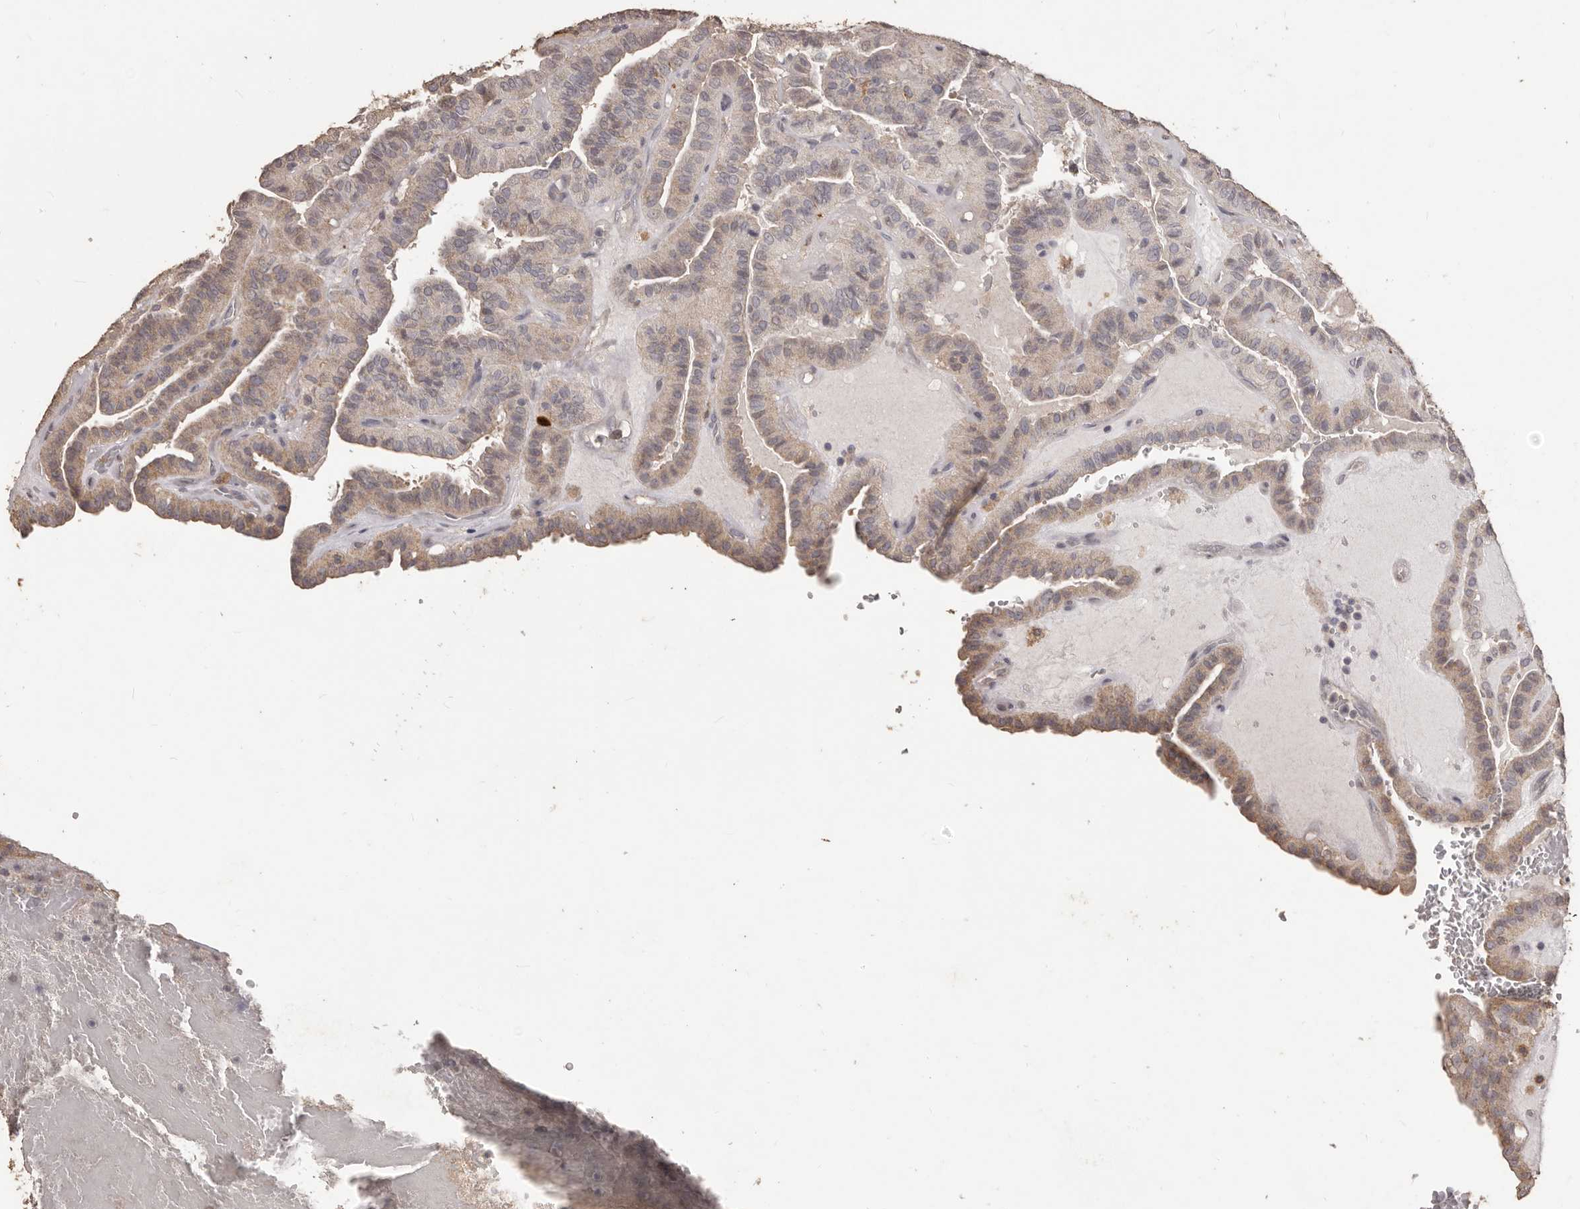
{"staining": {"intensity": "moderate", "quantity": ">75%", "location": "cytoplasmic/membranous"}, "tissue": "thyroid cancer", "cell_type": "Tumor cells", "image_type": "cancer", "snomed": [{"axis": "morphology", "description": "Papillary adenocarcinoma, NOS"}, {"axis": "topography", "description": "Thyroid gland"}], "caption": "Protein staining of thyroid papillary adenocarcinoma tissue exhibits moderate cytoplasmic/membranous expression in about >75% of tumor cells. (DAB = brown stain, brightfield microscopy at high magnification).", "gene": "PRSS27", "patient": {"sex": "male", "age": 77}}